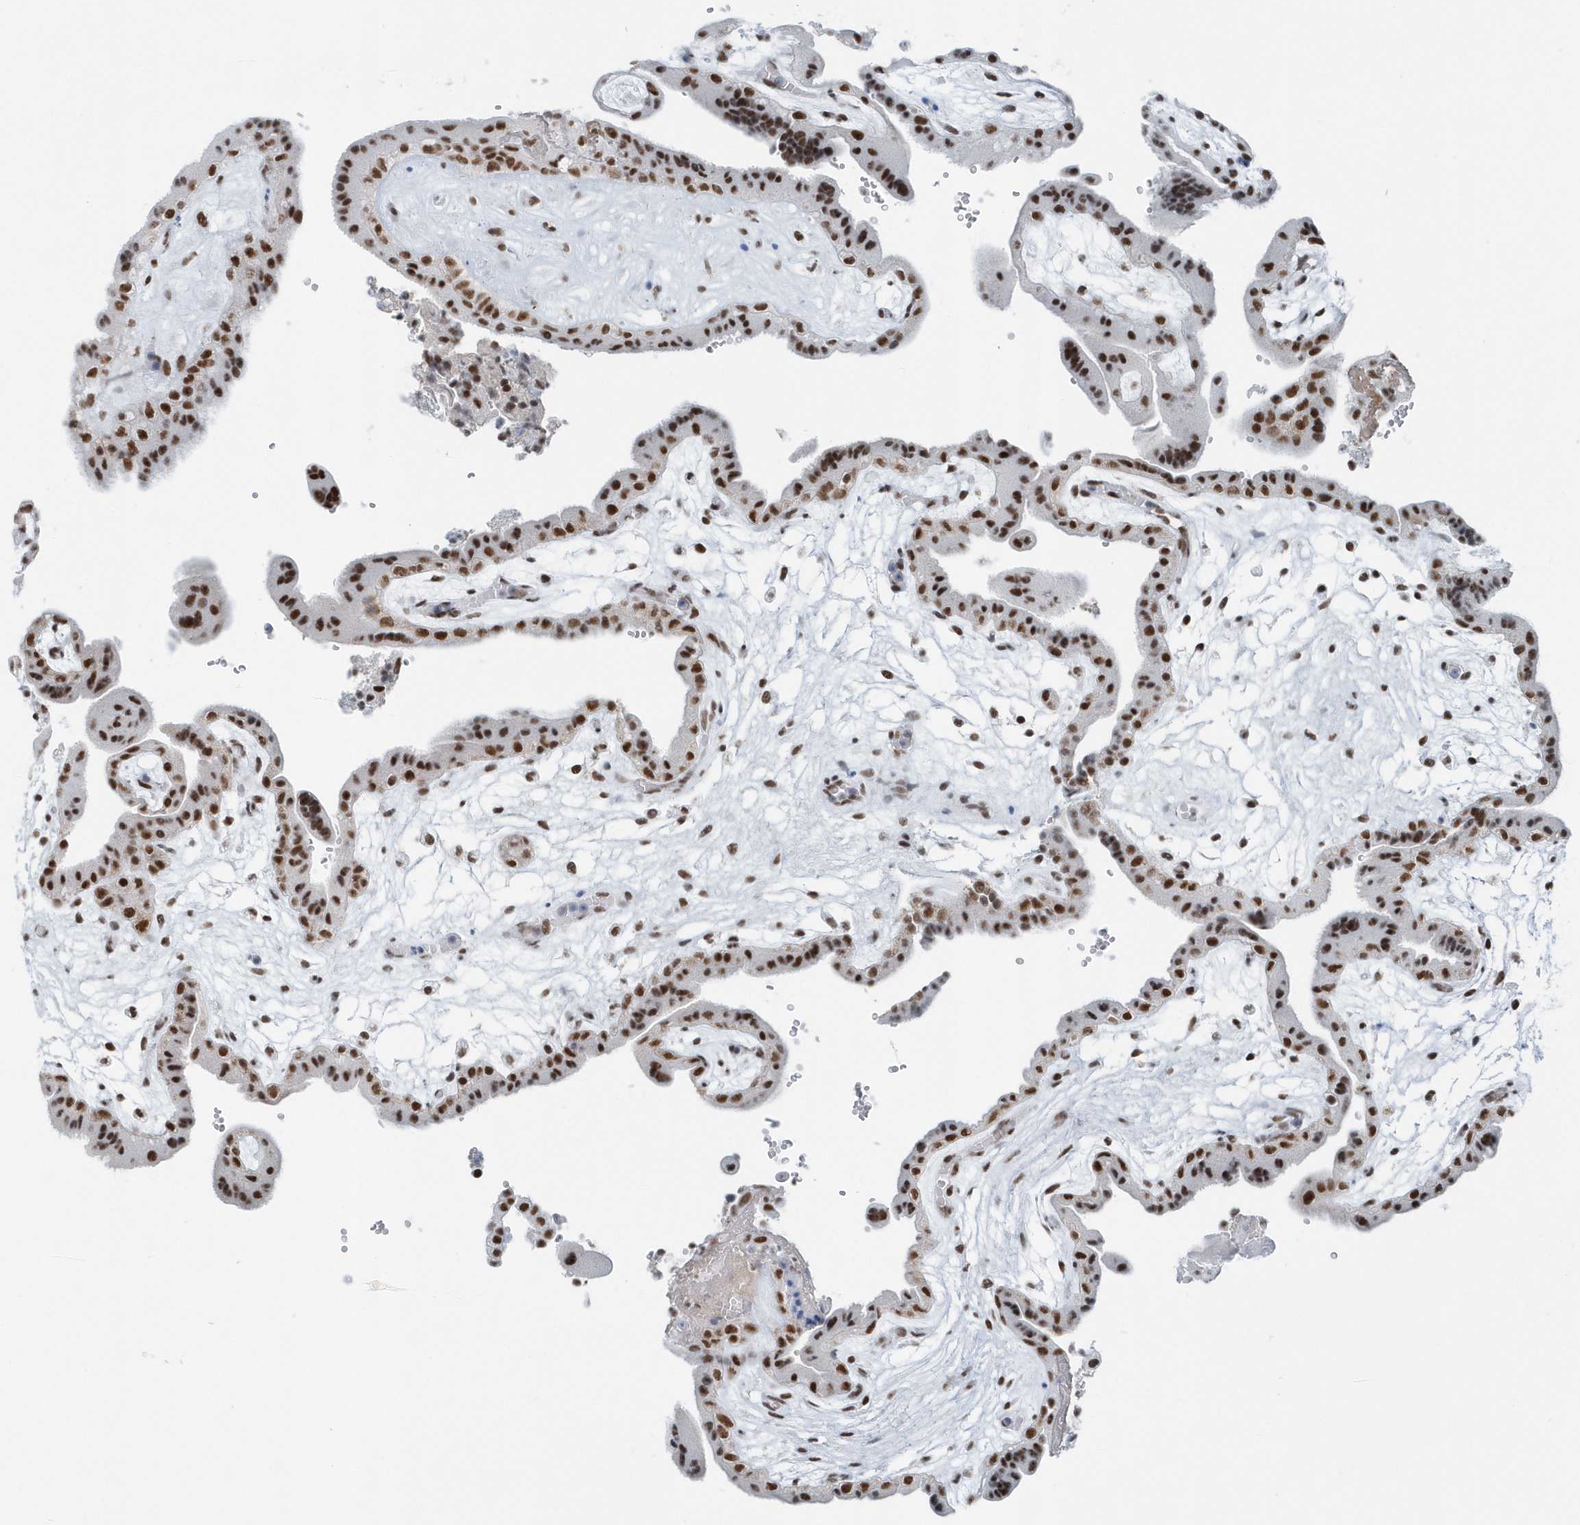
{"staining": {"intensity": "strong", "quantity": ">75%", "location": "nuclear"}, "tissue": "placenta", "cell_type": "Decidual cells", "image_type": "normal", "snomed": [{"axis": "morphology", "description": "Normal tissue, NOS"}, {"axis": "topography", "description": "Placenta"}], "caption": "IHC of normal placenta reveals high levels of strong nuclear staining in about >75% of decidual cells. The protein of interest is stained brown, and the nuclei are stained in blue (DAB (3,3'-diaminobenzidine) IHC with brightfield microscopy, high magnification).", "gene": "FIP1L1", "patient": {"sex": "female", "age": 18}}